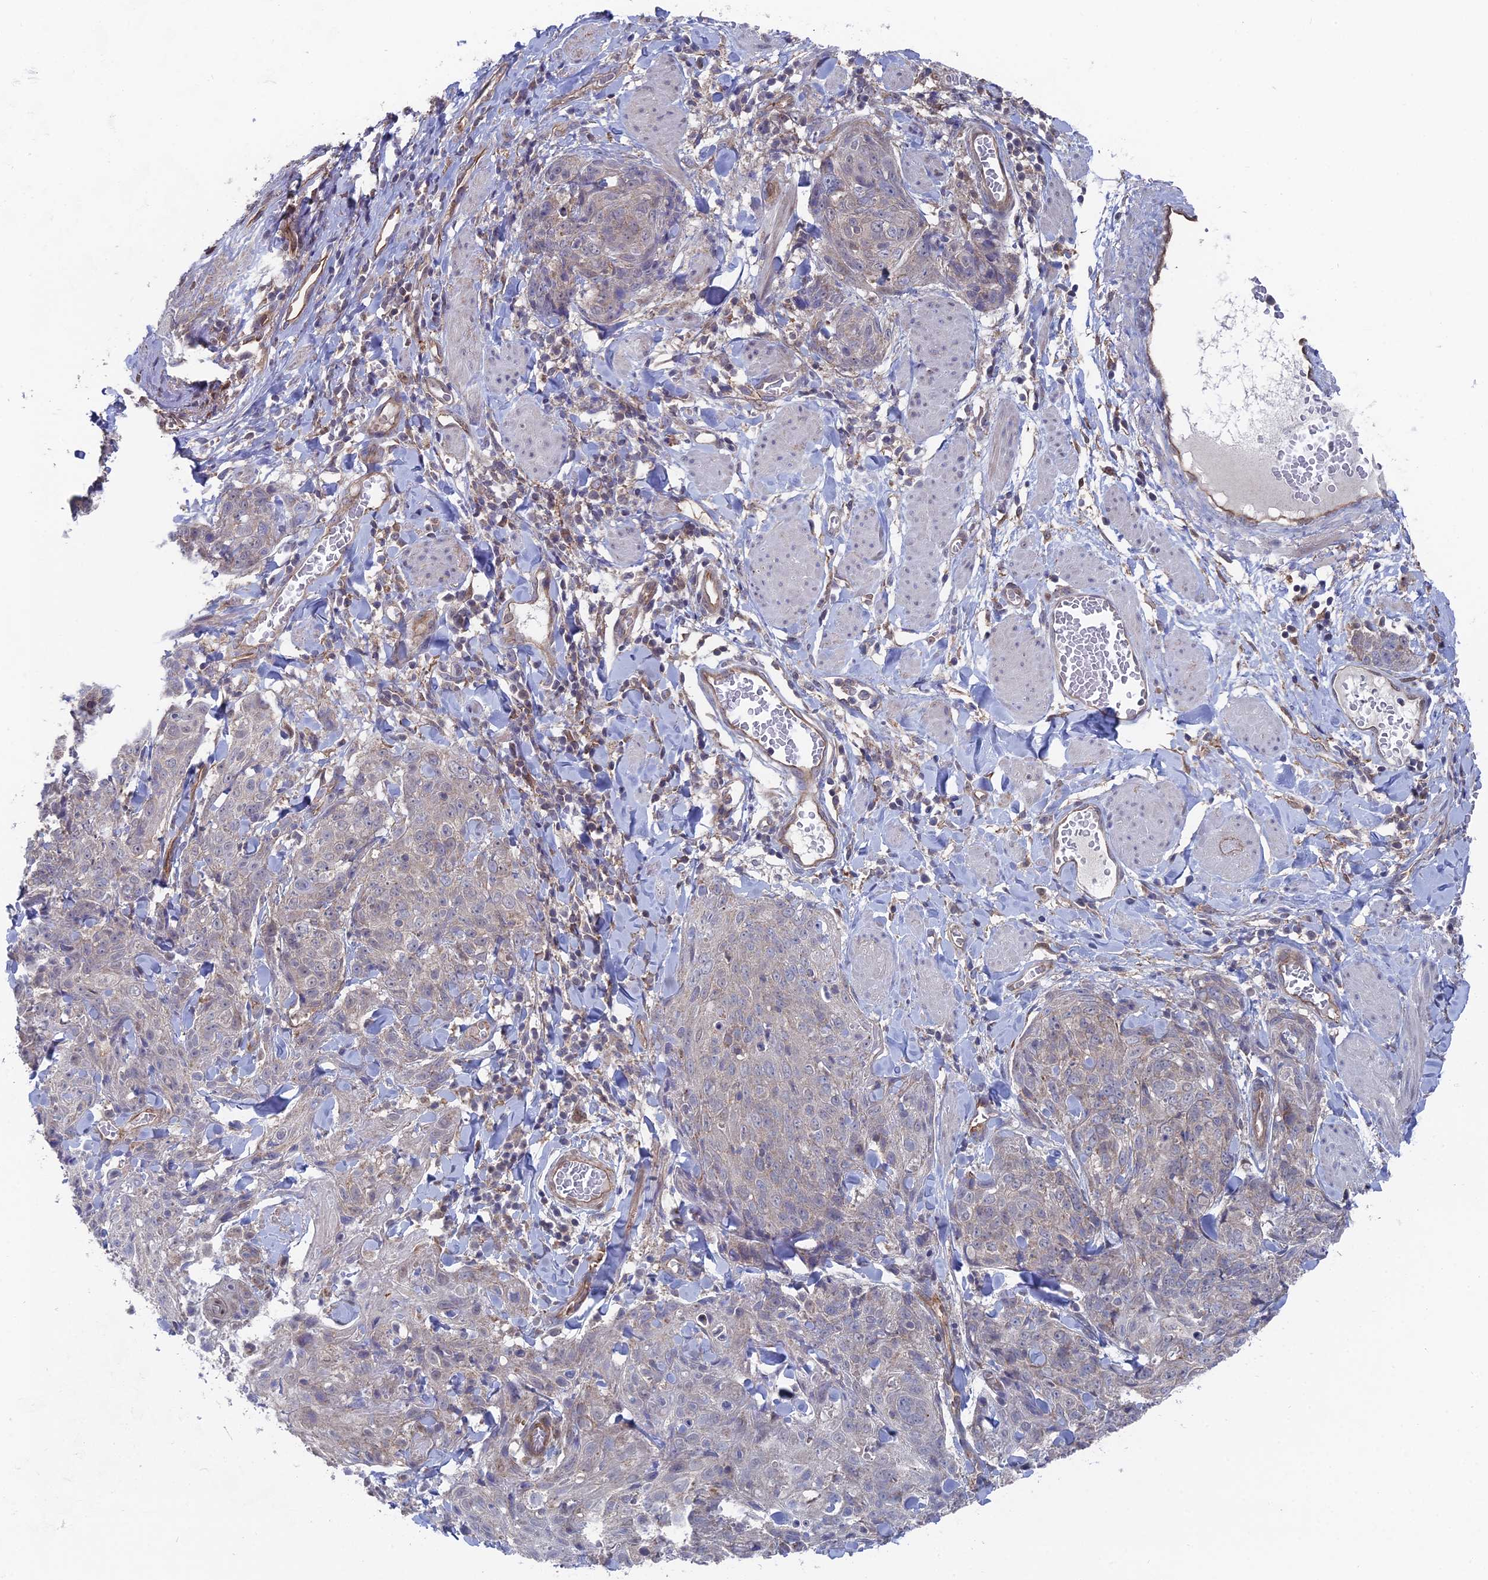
{"staining": {"intensity": "negative", "quantity": "none", "location": "none"}, "tissue": "skin cancer", "cell_type": "Tumor cells", "image_type": "cancer", "snomed": [{"axis": "morphology", "description": "Squamous cell carcinoma, NOS"}, {"axis": "topography", "description": "Skin"}, {"axis": "topography", "description": "Vulva"}], "caption": "An IHC photomicrograph of skin squamous cell carcinoma is shown. There is no staining in tumor cells of skin squamous cell carcinoma.", "gene": "UNC5D", "patient": {"sex": "female", "age": 85}}